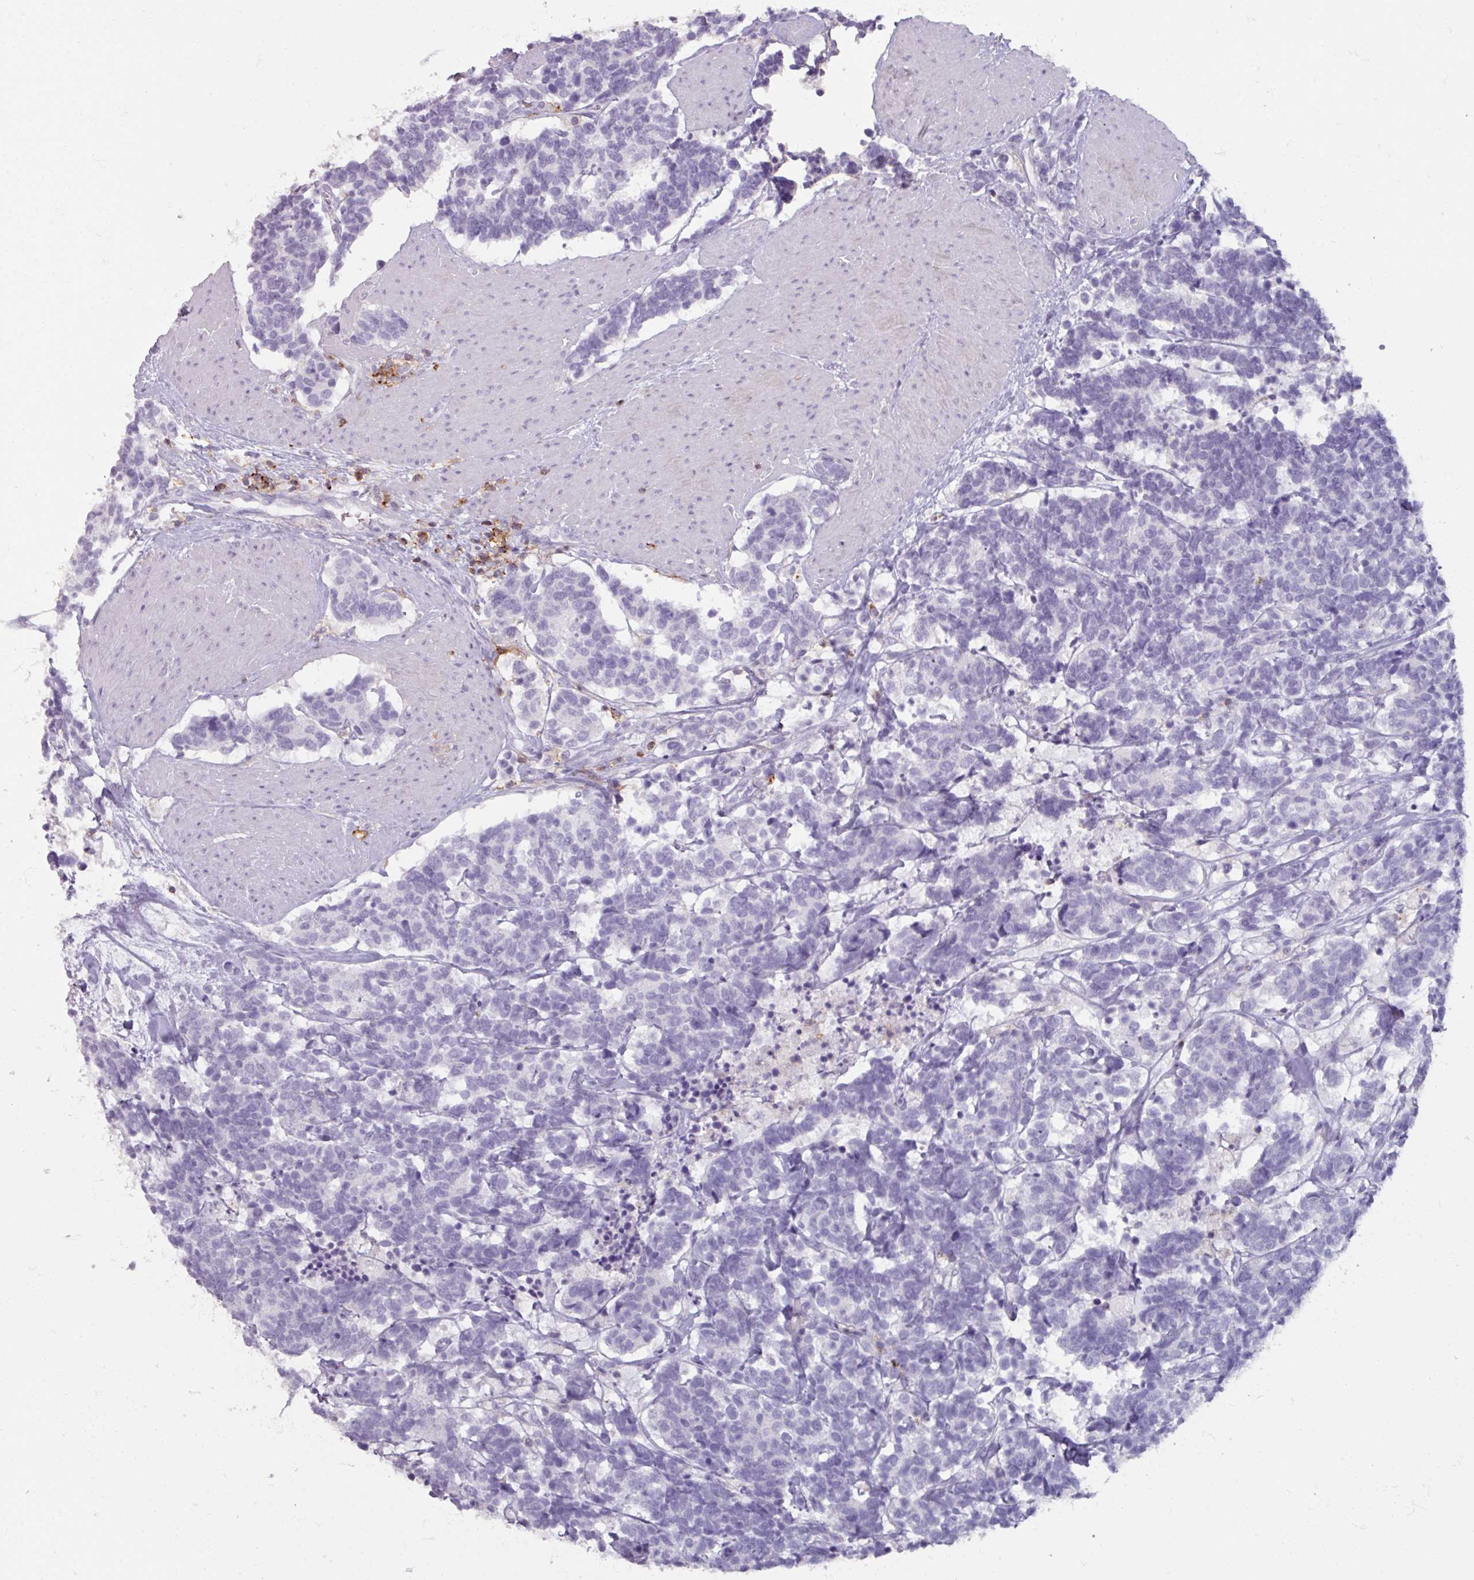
{"staining": {"intensity": "negative", "quantity": "none", "location": "none"}, "tissue": "carcinoid", "cell_type": "Tumor cells", "image_type": "cancer", "snomed": [{"axis": "morphology", "description": "Carcinoma, NOS"}, {"axis": "morphology", "description": "Carcinoid, malignant, NOS"}, {"axis": "topography", "description": "Urinary bladder"}], "caption": "DAB immunohistochemical staining of human carcinoid displays no significant expression in tumor cells.", "gene": "PTPRC", "patient": {"sex": "male", "age": 57}}